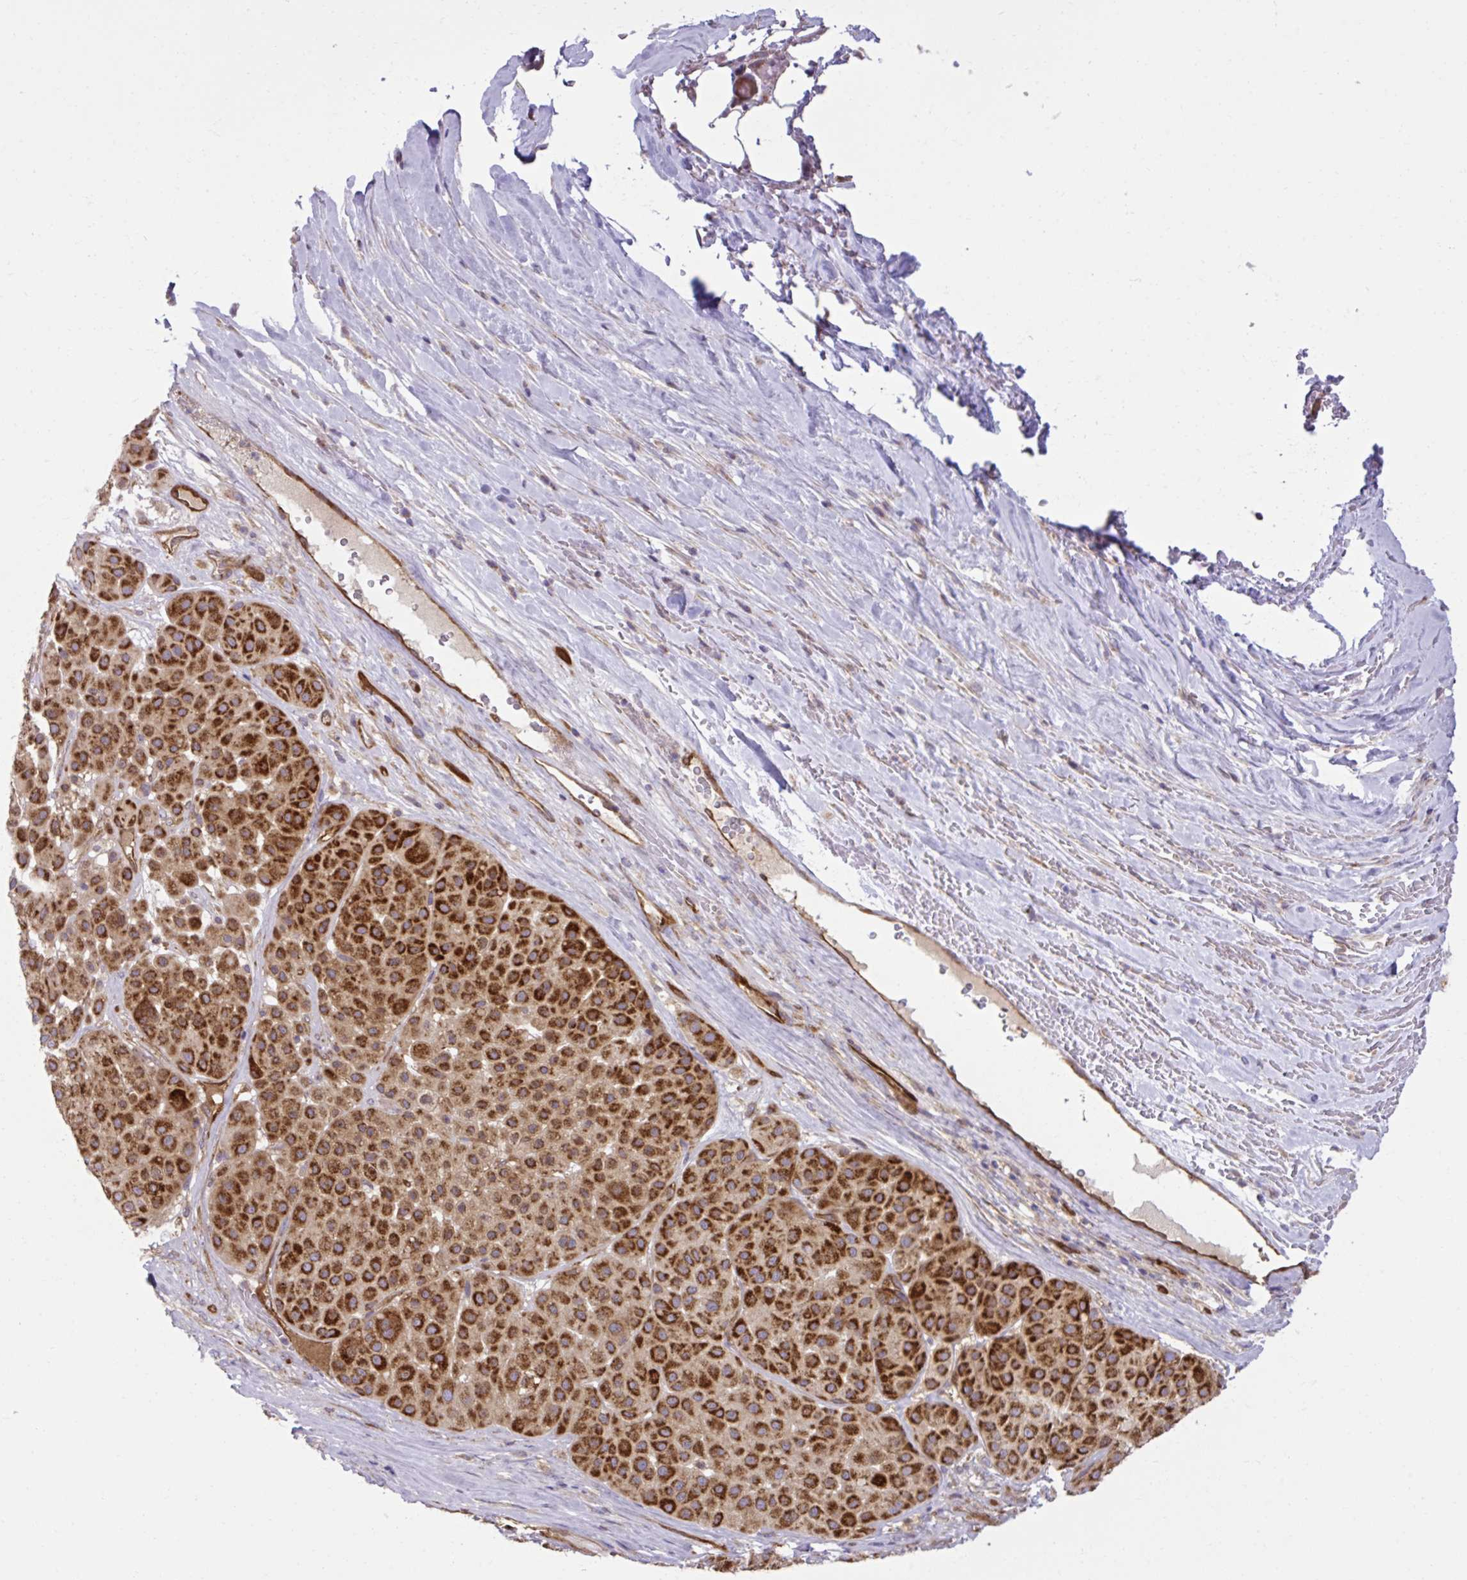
{"staining": {"intensity": "strong", "quantity": ">75%", "location": "cytoplasmic/membranous"}, "tissue": "melanoma", "cell_type": "Tumor cells", "image_type": "cancer", "snomed": [{"axis": "morphology", "description": "Malignant melanoma, Metastatic site"}, {"axis": "topography", "description": "Smooth muscle"}], "caption": "Malignant melanoma (metastatic site) stained for a protein (brown) reveals strong cytoplasmic/membranous positive expression in approximately >75% of tumor cells.", "gene": "LIMS1", "patient": {"sex": "male", "age": 41}}